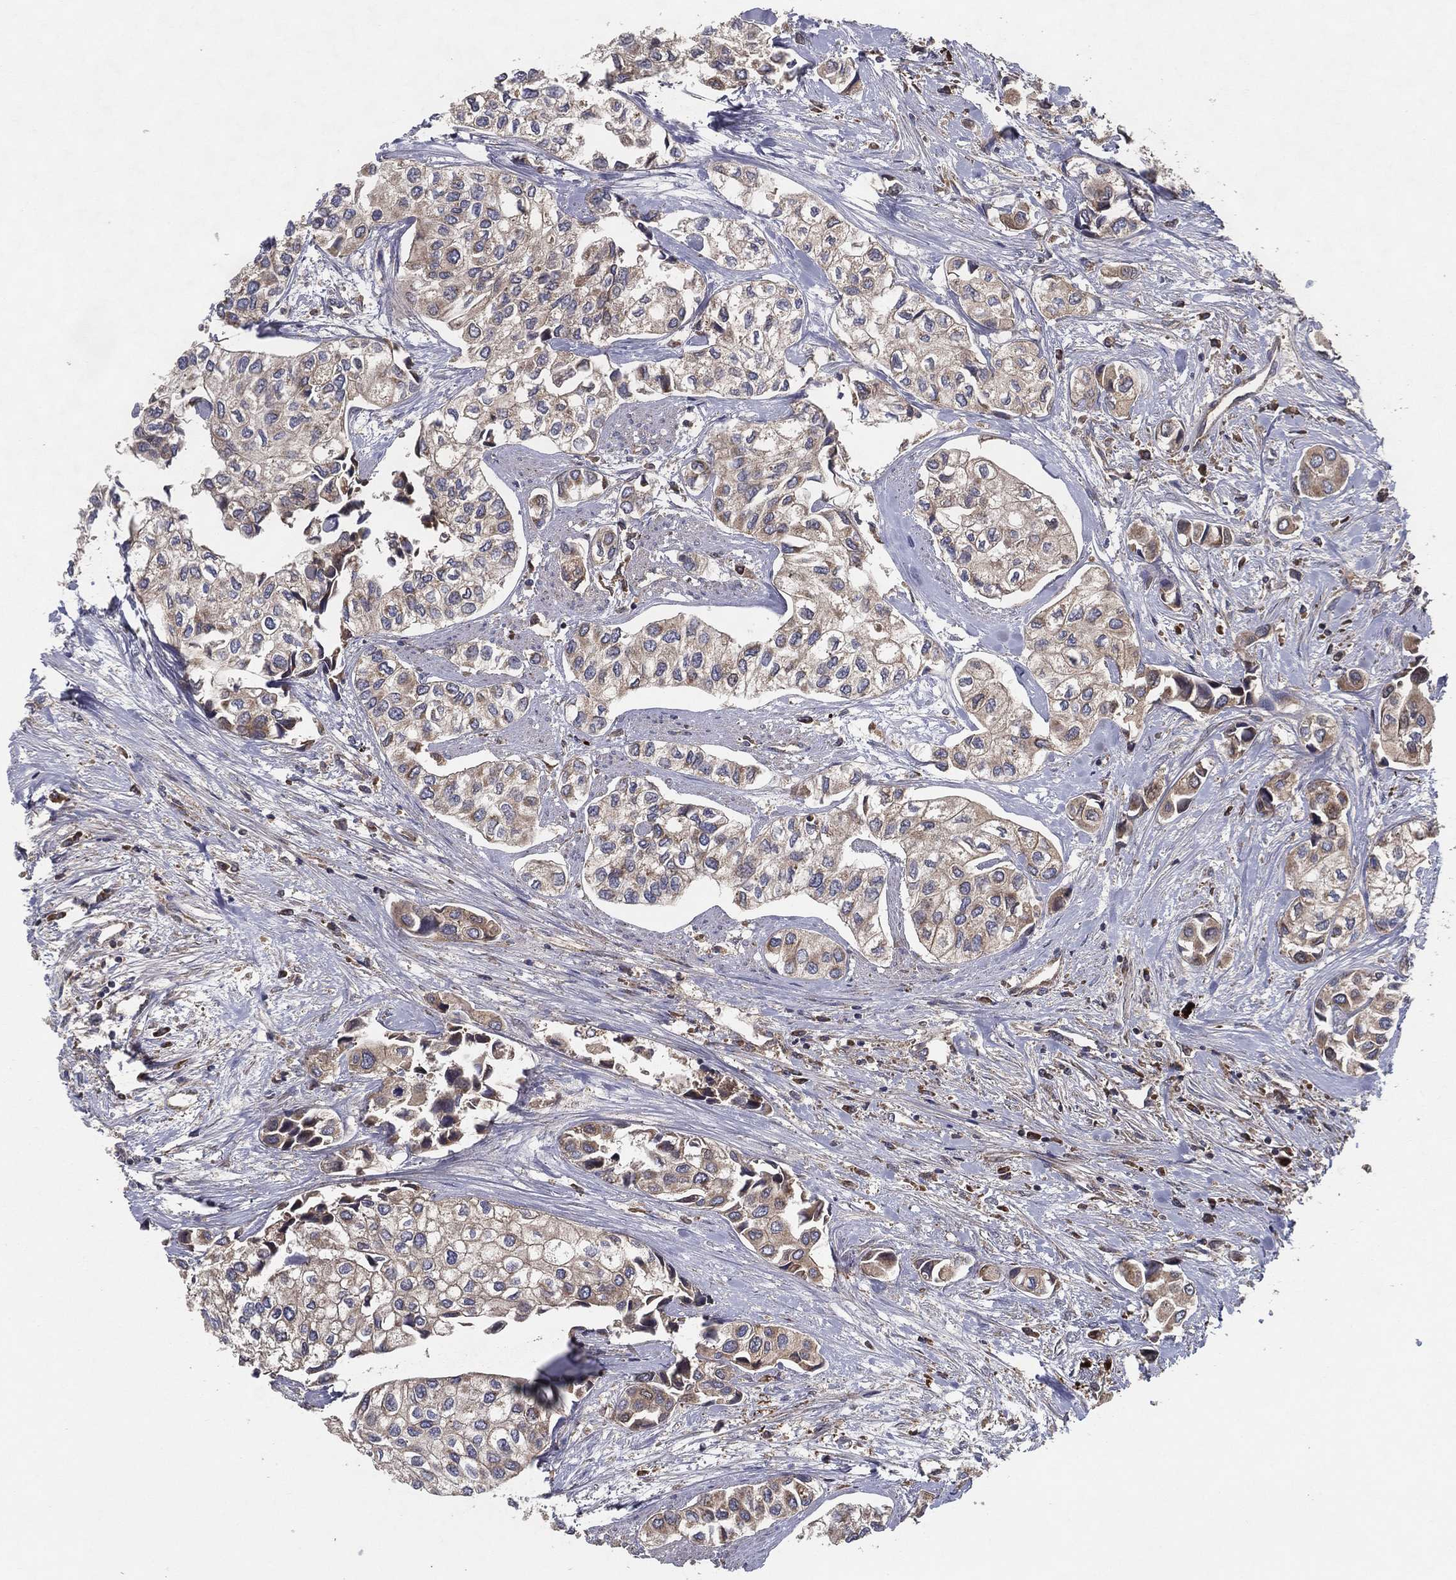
{"staining": {"intensity": "weak", "quantity": "<25%", "location": "cytoplasmic/membranous"}, "tissue": "urothelial cancer", "cell_type": "Tumor cells", "image_type": "cancer", "snomed": [{"axis": "morphology", "description": "Urothelial carcinoma, High grade"}, {"axis": "topography", "description": "Urinary bladder"}], "caption": "A micrograph of human high-grade urothelial carcinoma is negative for staining in tumor cells.", "gene": "MT-ND1", "patient": {"sex": "male", "age": 73}}